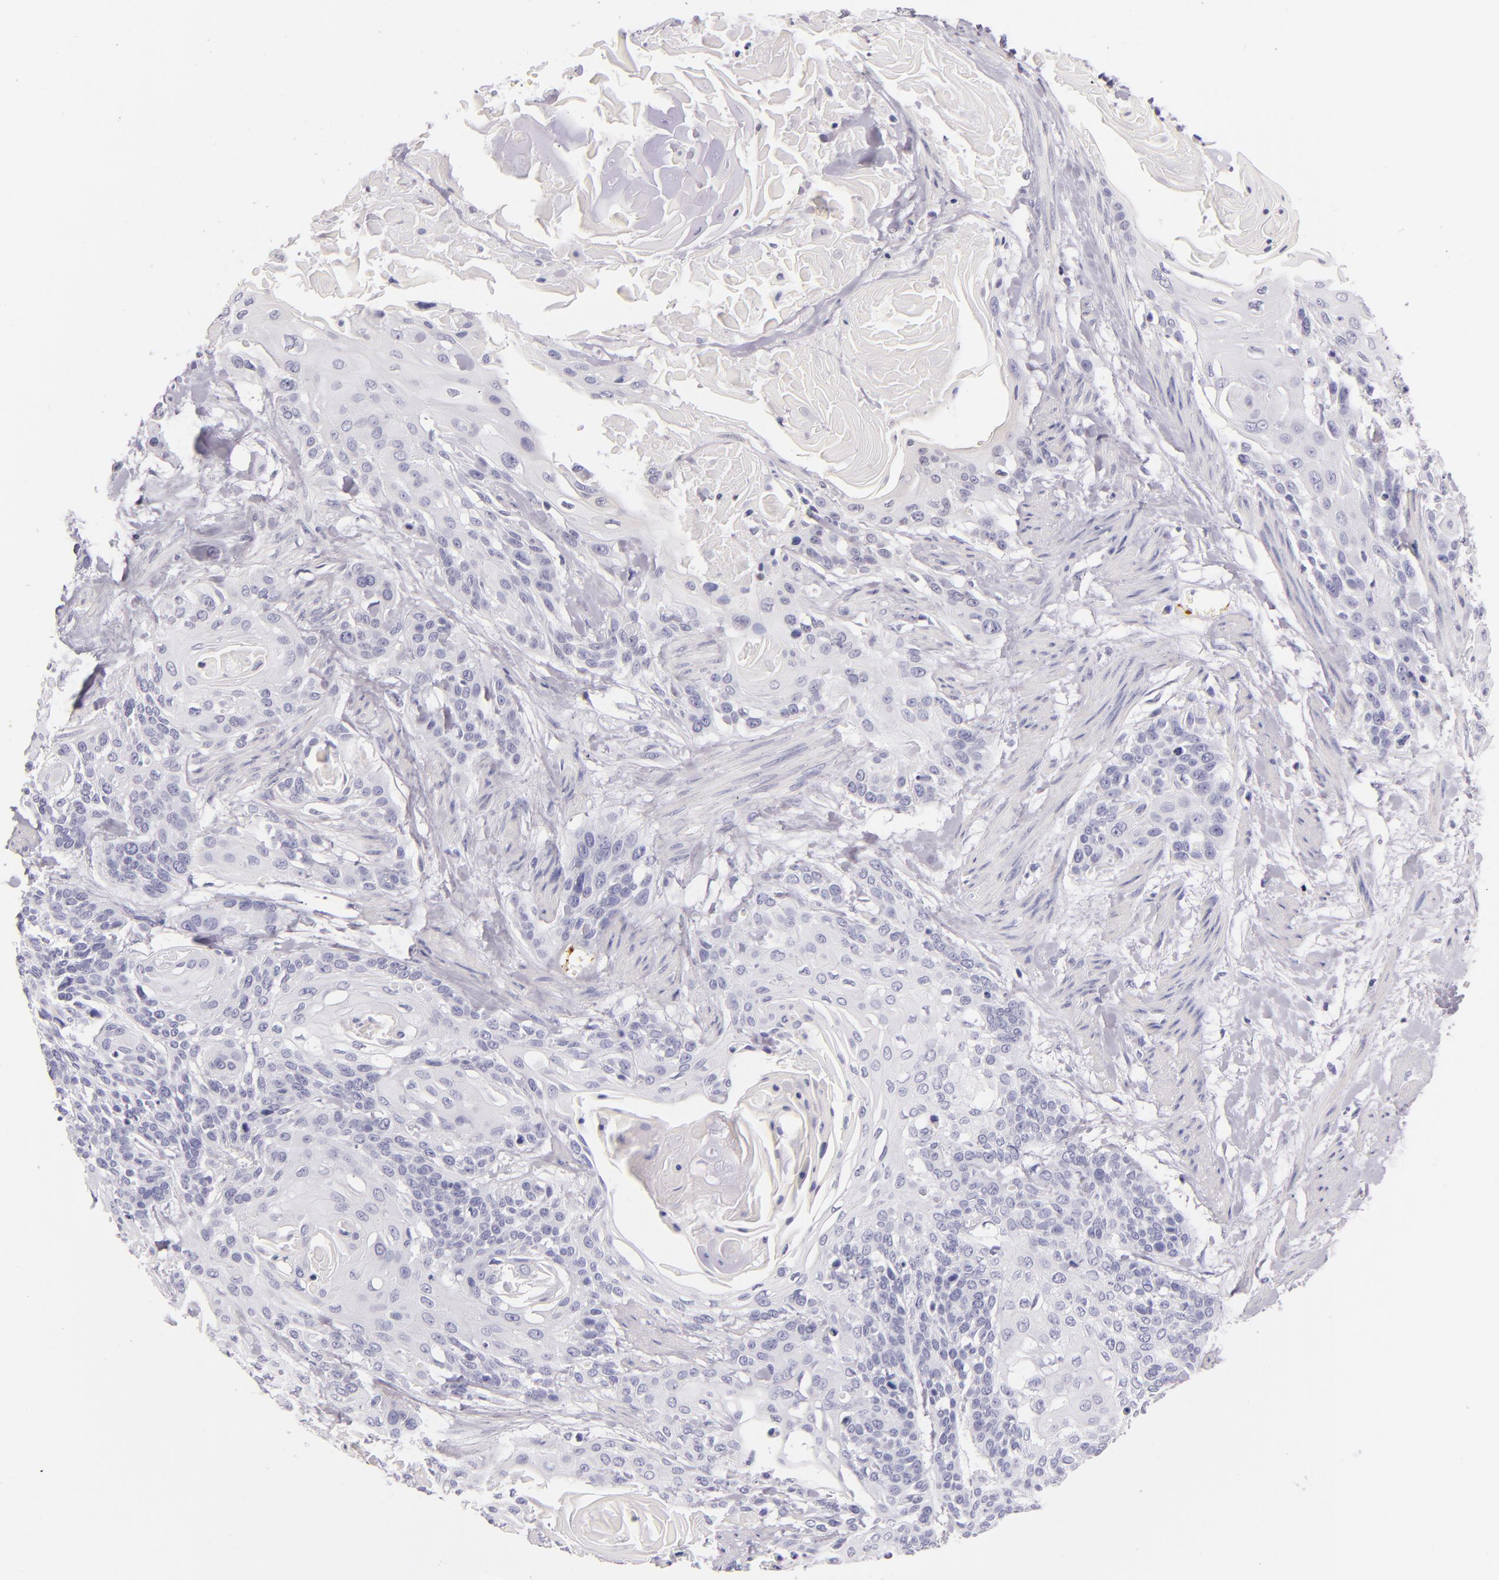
{"staining": {"intensity": "negative", "quantity": "none", "location": "none"}, "tissue": "cervical cancer", "cell_type": "Tumor cells", "image_type": "cancer", "snomed": [{"axis": "morphology", "description": "Squamous cell carcinoma, NOS"}, {"axis": "topography", "description": "Cervix"}], "caption": "IHC micrograph of neoplastic tissue: cervical cancer (squamous cell carcinoma) stained with DAB demonstrates no significant protein expression in tumor cells.", "gene": "GP1BA", "patient": {"sex": "female", "age": 57}}